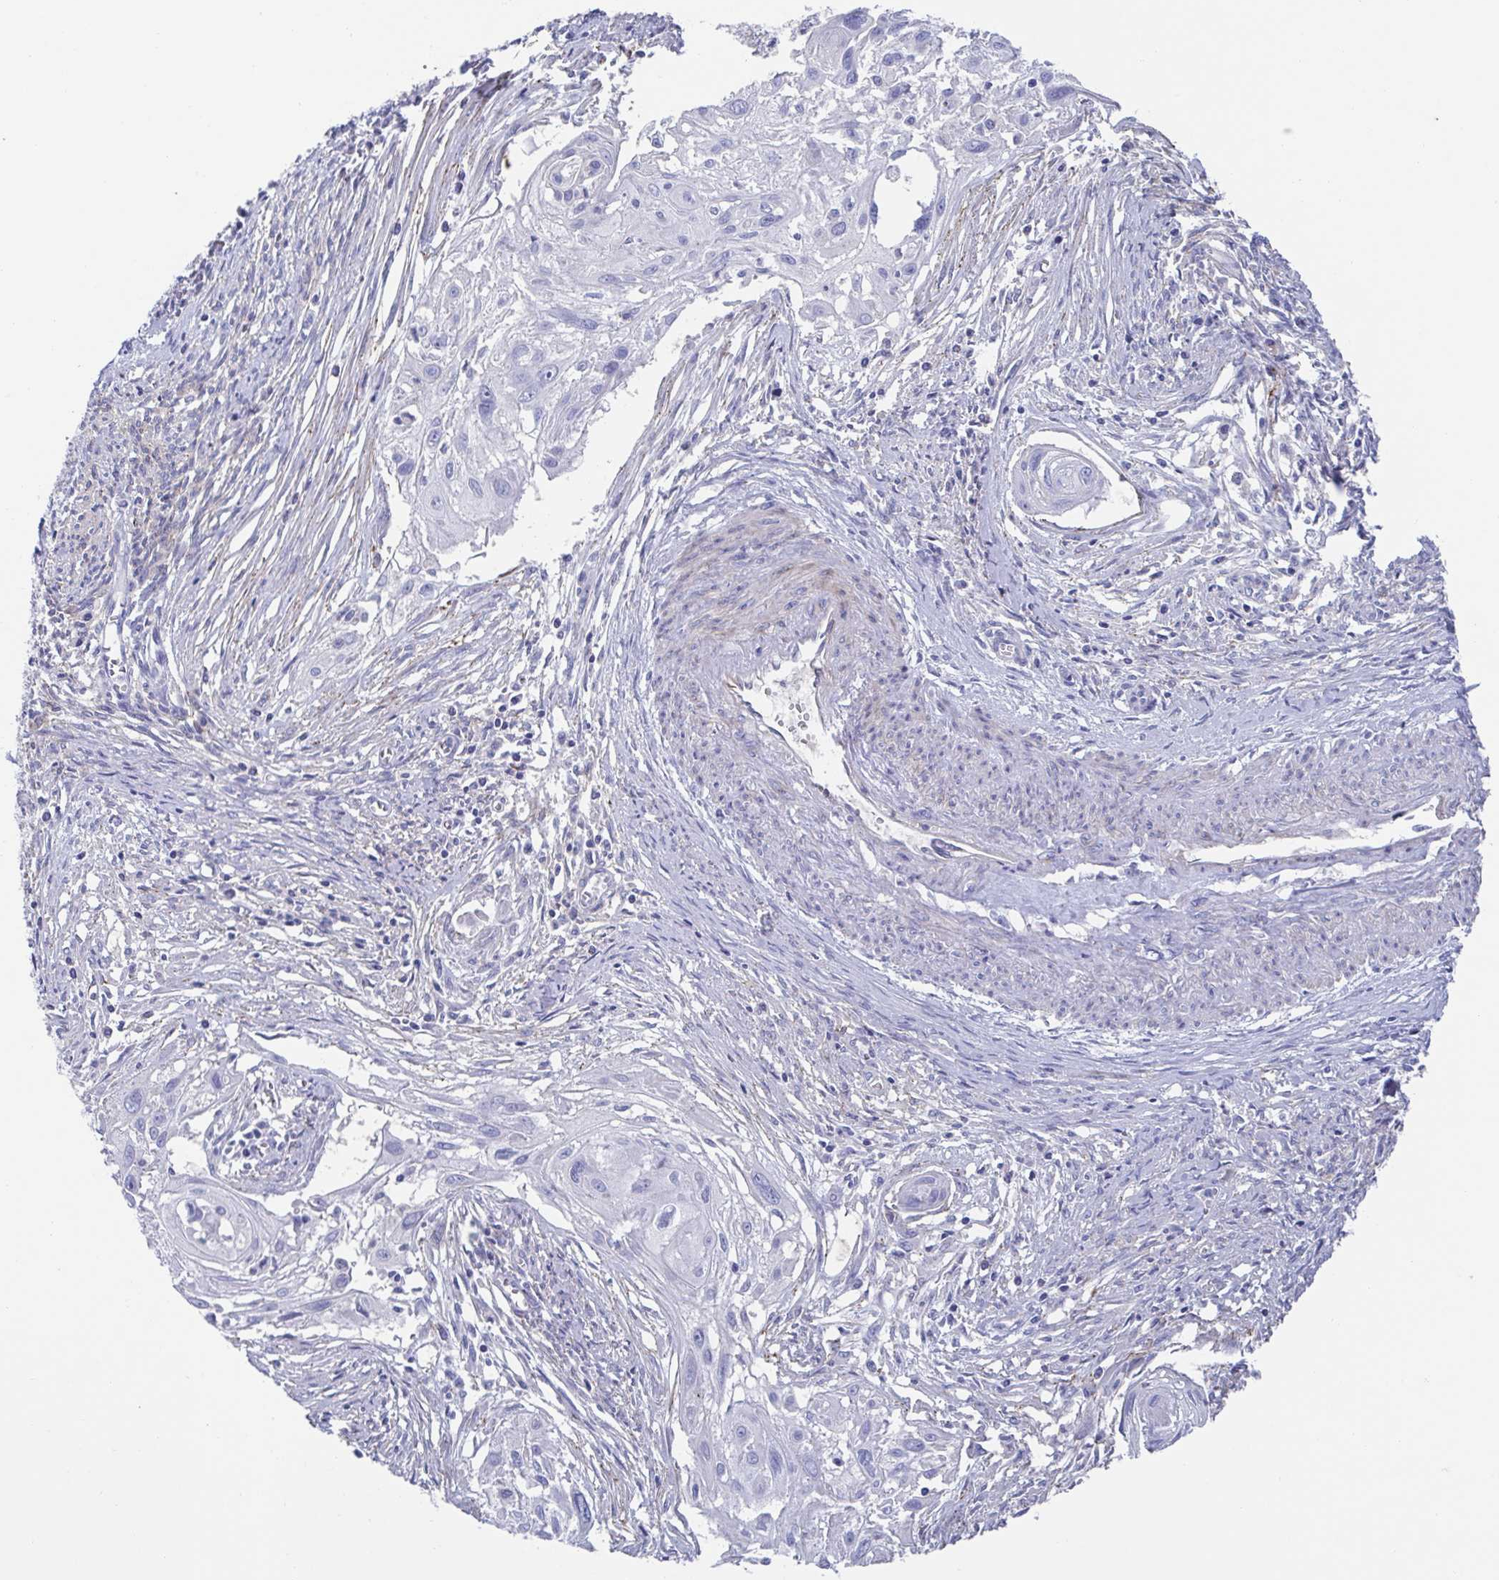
{"staining": {"intensity": "negative", "quantity": "none", "location": "none"}, "tissue": "cervical cancer", "cell_type": "Tumor cells", "image_type": "cancer", "snomed": [{"axis": "morphology", "description": "Squamous cell carcinoma, NOS"}, {"axis": "topography", "description": "Cervix"}], "caption": "Cervical squamous cell carcinoma stained for a protein using IHC reveals no expression tumor cells.", "gene": "CDH2", "patient": {"sex": "female", "age": 49}}